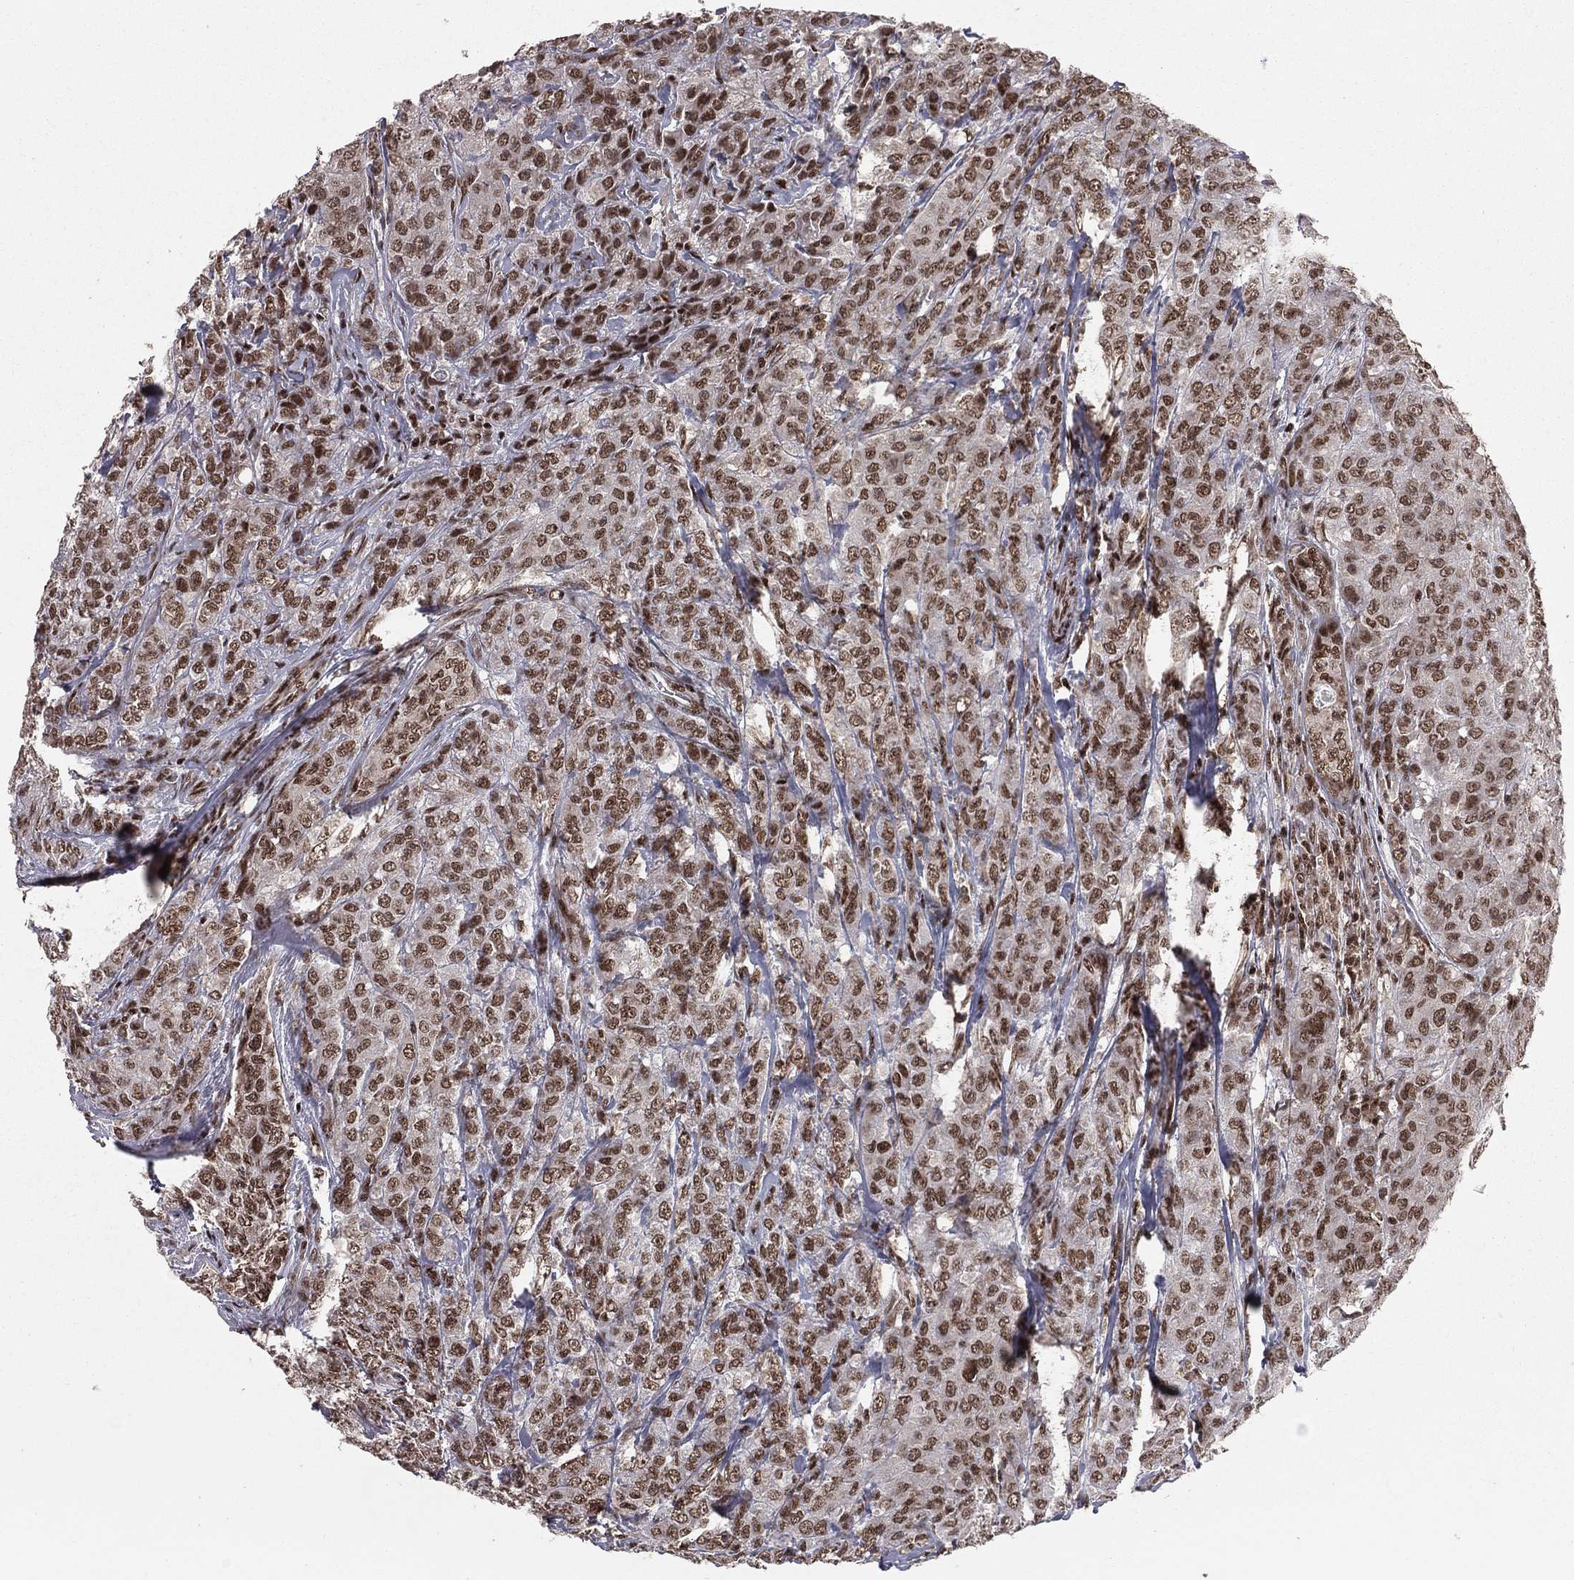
{"staining": {"intensity": "moderate", "quantity": ">75%", "location": "nuclear"}, "tissue": "breast cancer", "cell_type": "Tumor cells", "image_type": "cancer", "snomed": [{"axis": "morphology", "description": "Duct carcinoma"}, {"axis": "topography", "description": "Breast"}], "caption": "IHC (DAB) staining of intraductal carcinoma (breast) displays moderate nuclear protein expression in approximately >75% of tumor cells. (Brightfield microscopy of DAB IHC at high magnification).", "gene": "NFYB", "patient": {"sex": "female", "age": 43}}